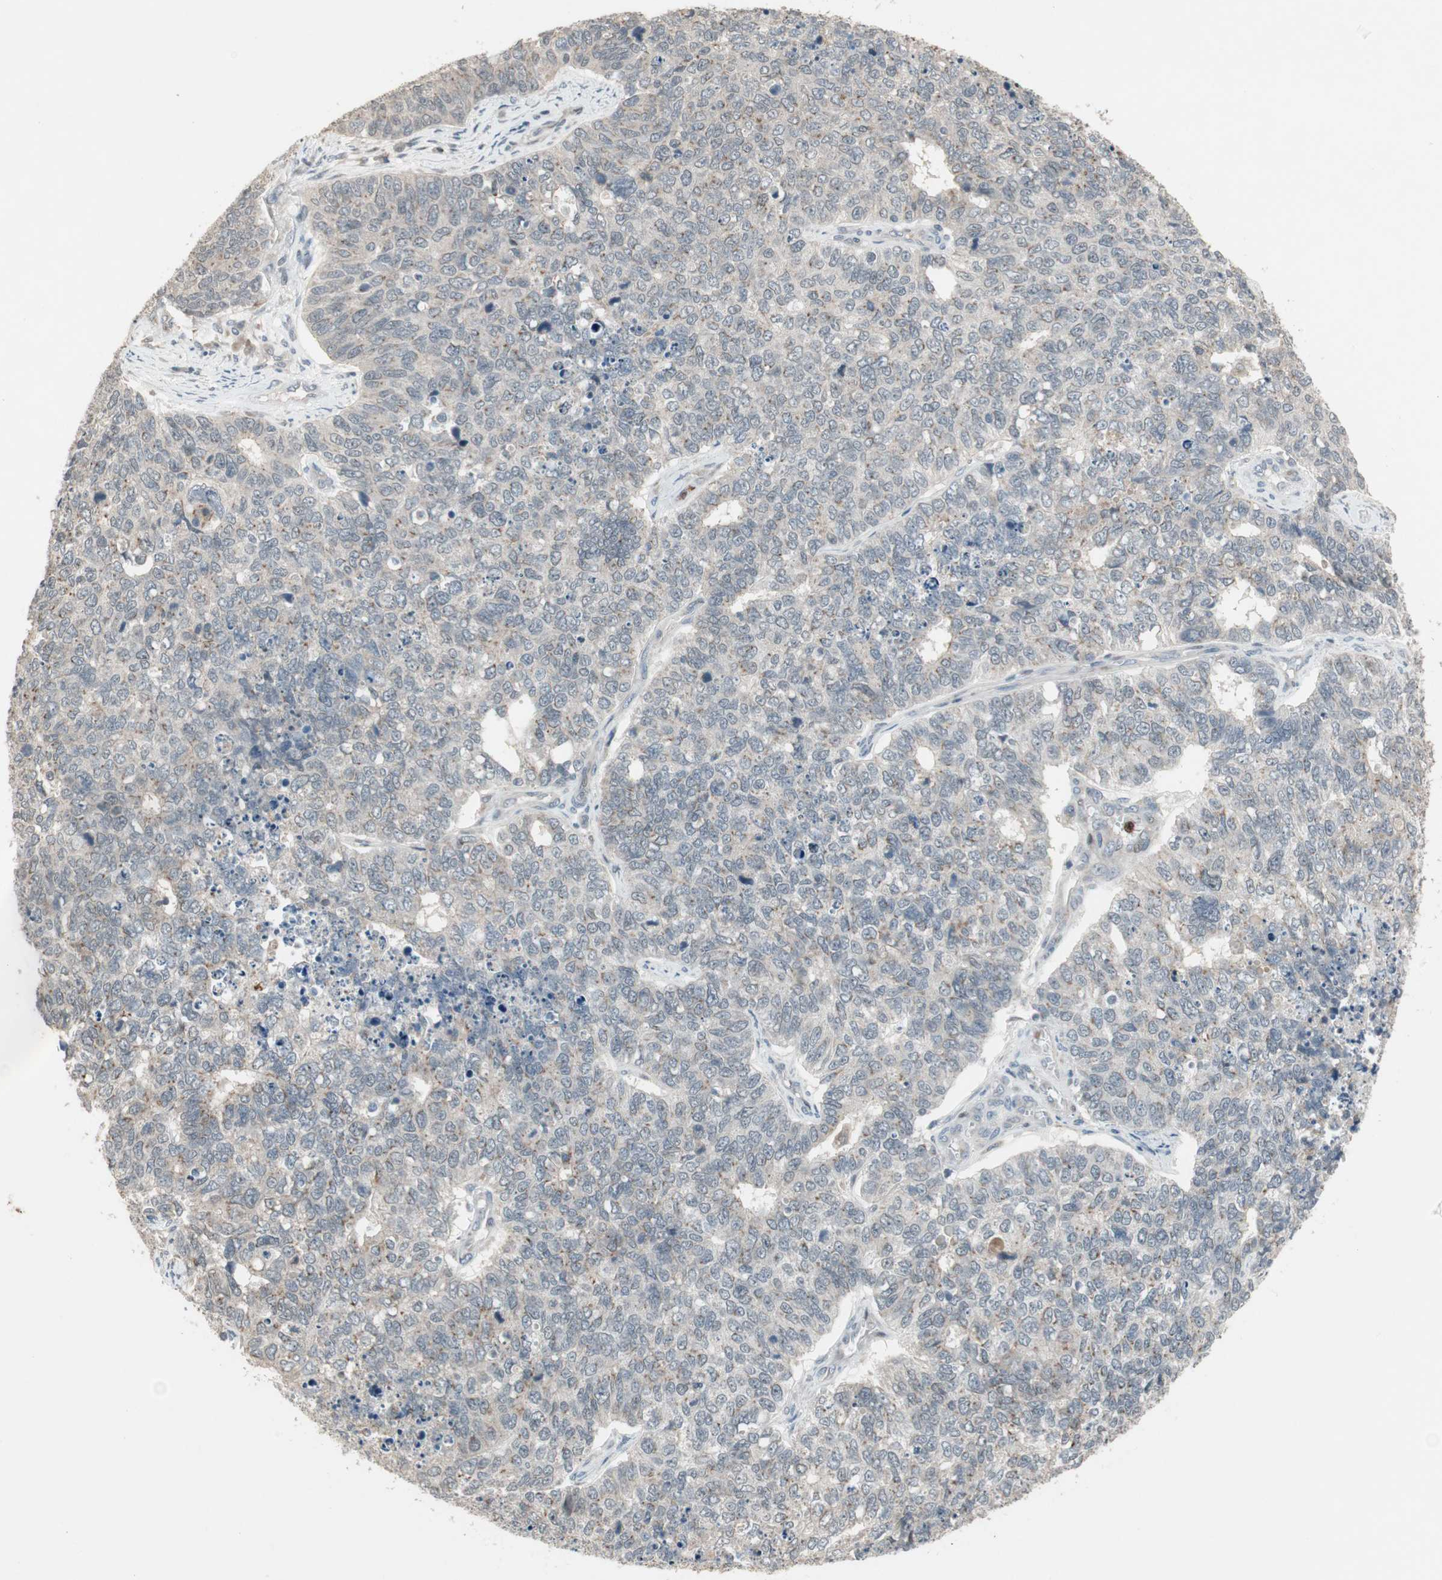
{"staining": {"intensity": "weak", "quantity": "<25%", "location": "cytoplasmic/membranous"}, "tissue": "cervical cancer", "cell_type": "Tumor cells", "image_type": "cancer", "snomed": [{"axis": "morphology", "description": "Squamous cell carcinoma, NOS"}, {"axis": "topography", "description": "Cervix"}], "caption": "The IHC photomicrograph has no significant expression in tumor cells of cervical squamous cell carcinoma tissue.", "gene": "SNX4", "patient": {"sex": "female", "age": 63}}